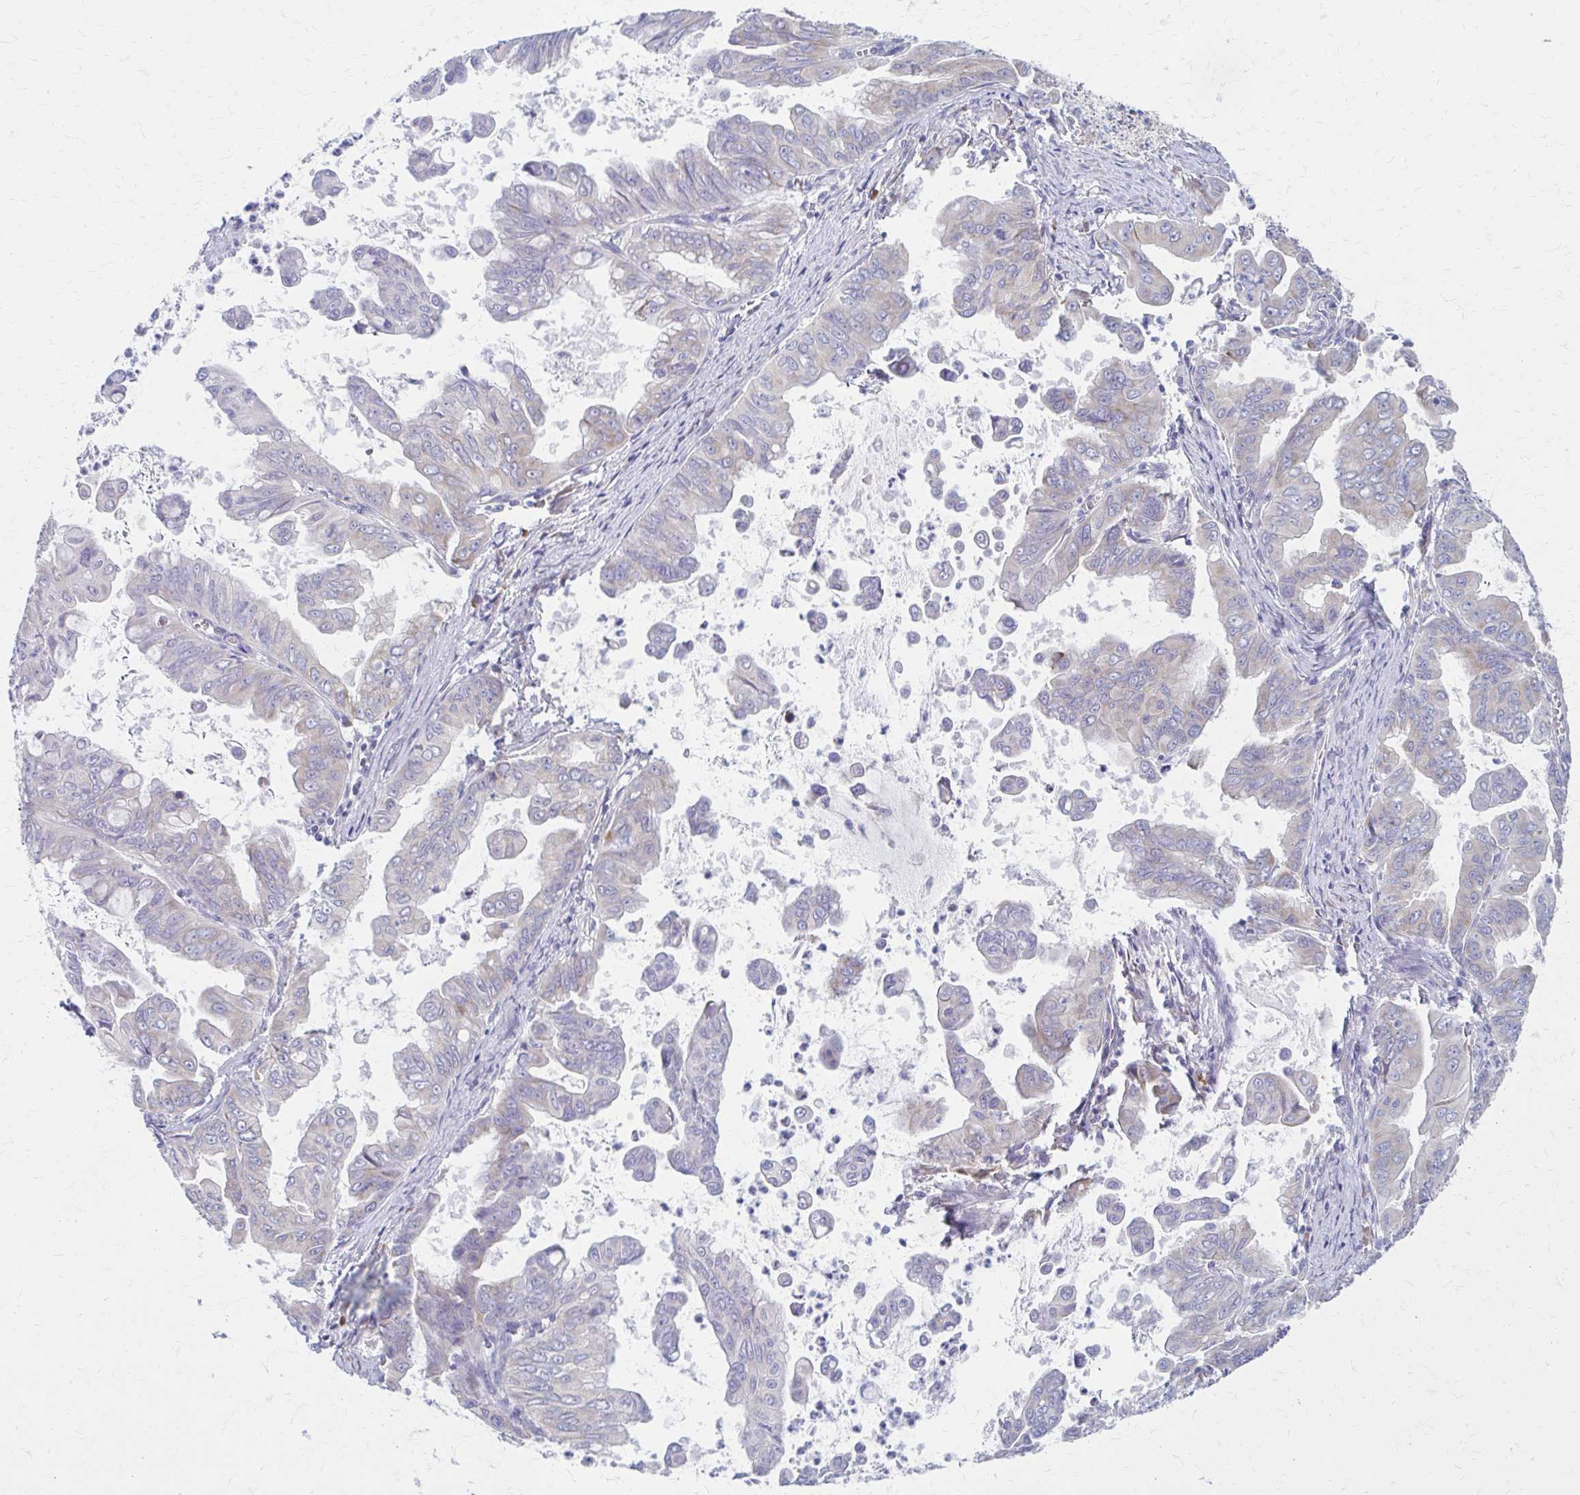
{"staining": {"intensity": "moderate", "quantity": "<25%", "location": "cytoplasmic/membranous"}, "tissue": "stomach cancer", "cell_type": "Tumor cells", "image_type": "cancer", "snomed": [{"axis": "morphology", "description": "Adenocarcinoma, NOS"}, {"axis": "topography", "description": "Stomach, upper"}], "caption": "Adenocarcinoma (stomach) stained for a protein (brown) reveals moderate cytoplasmic/membranous positive staining in approximately <25% of tumor cells.", "gene": "RPL27A", "patient": {"sex": "male", "age": 80}}